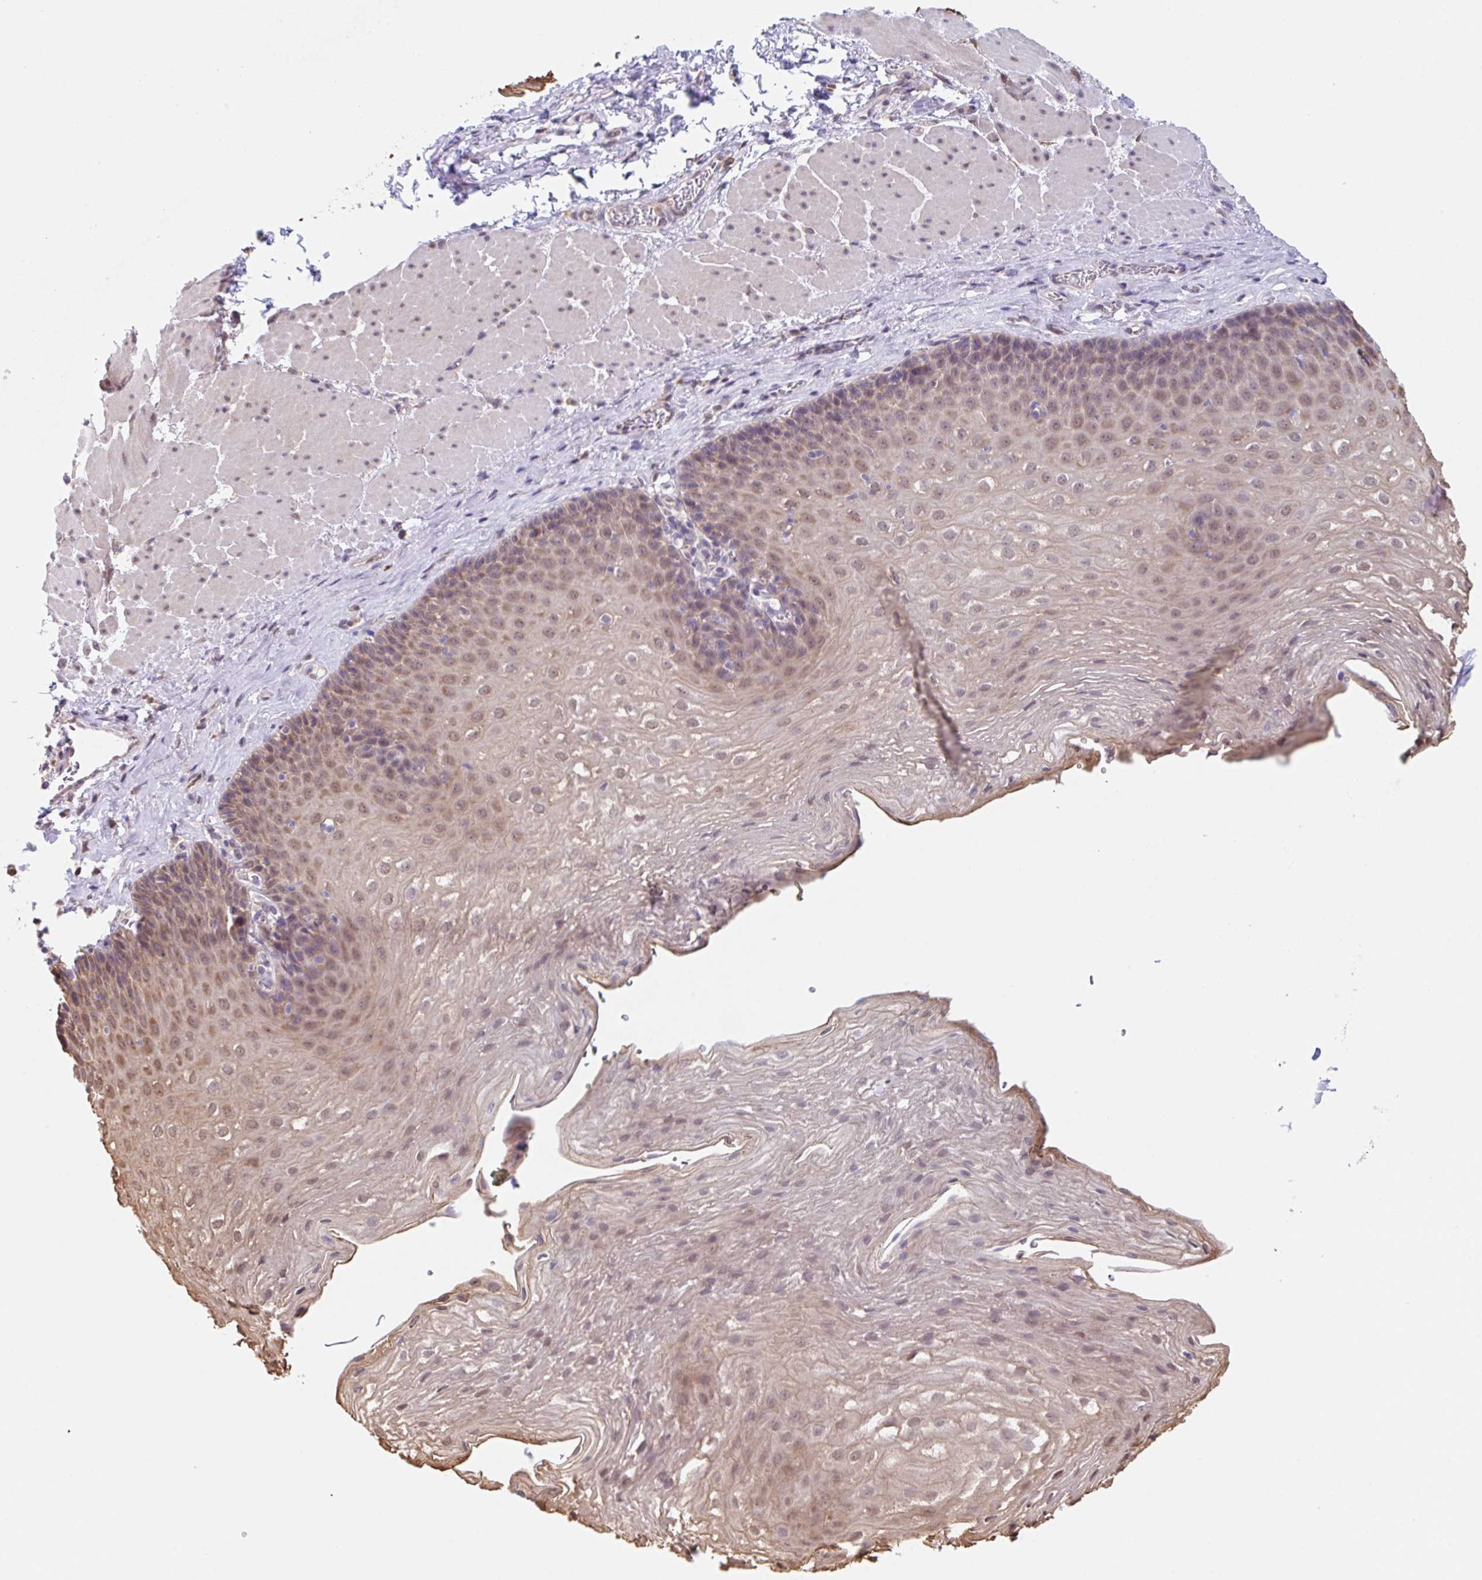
{"staining": {"intensity": "moderate", "quantity": "25%-75%", "location": "cytoplasmic/membranous,nuclear"}, "tissue": "esophagus", "cell_type": "Squamous epithelial cells", "image_type": "normal", "snomed": [{"axis": "morphology", "description": "Normal tissue, NOS"}, {"axis": "topography", "description": "Esophagus"}], "caption": "Immunohistochemical staining of normal human esophagus reveals 25%-75% levels of moderate cytoplasmic/membranous,nuclear protein positivity in about 25%-75% of squamous epithelial cells.", "gene": "TBPL2", "patient": {"sex": "female", "age": 66}}